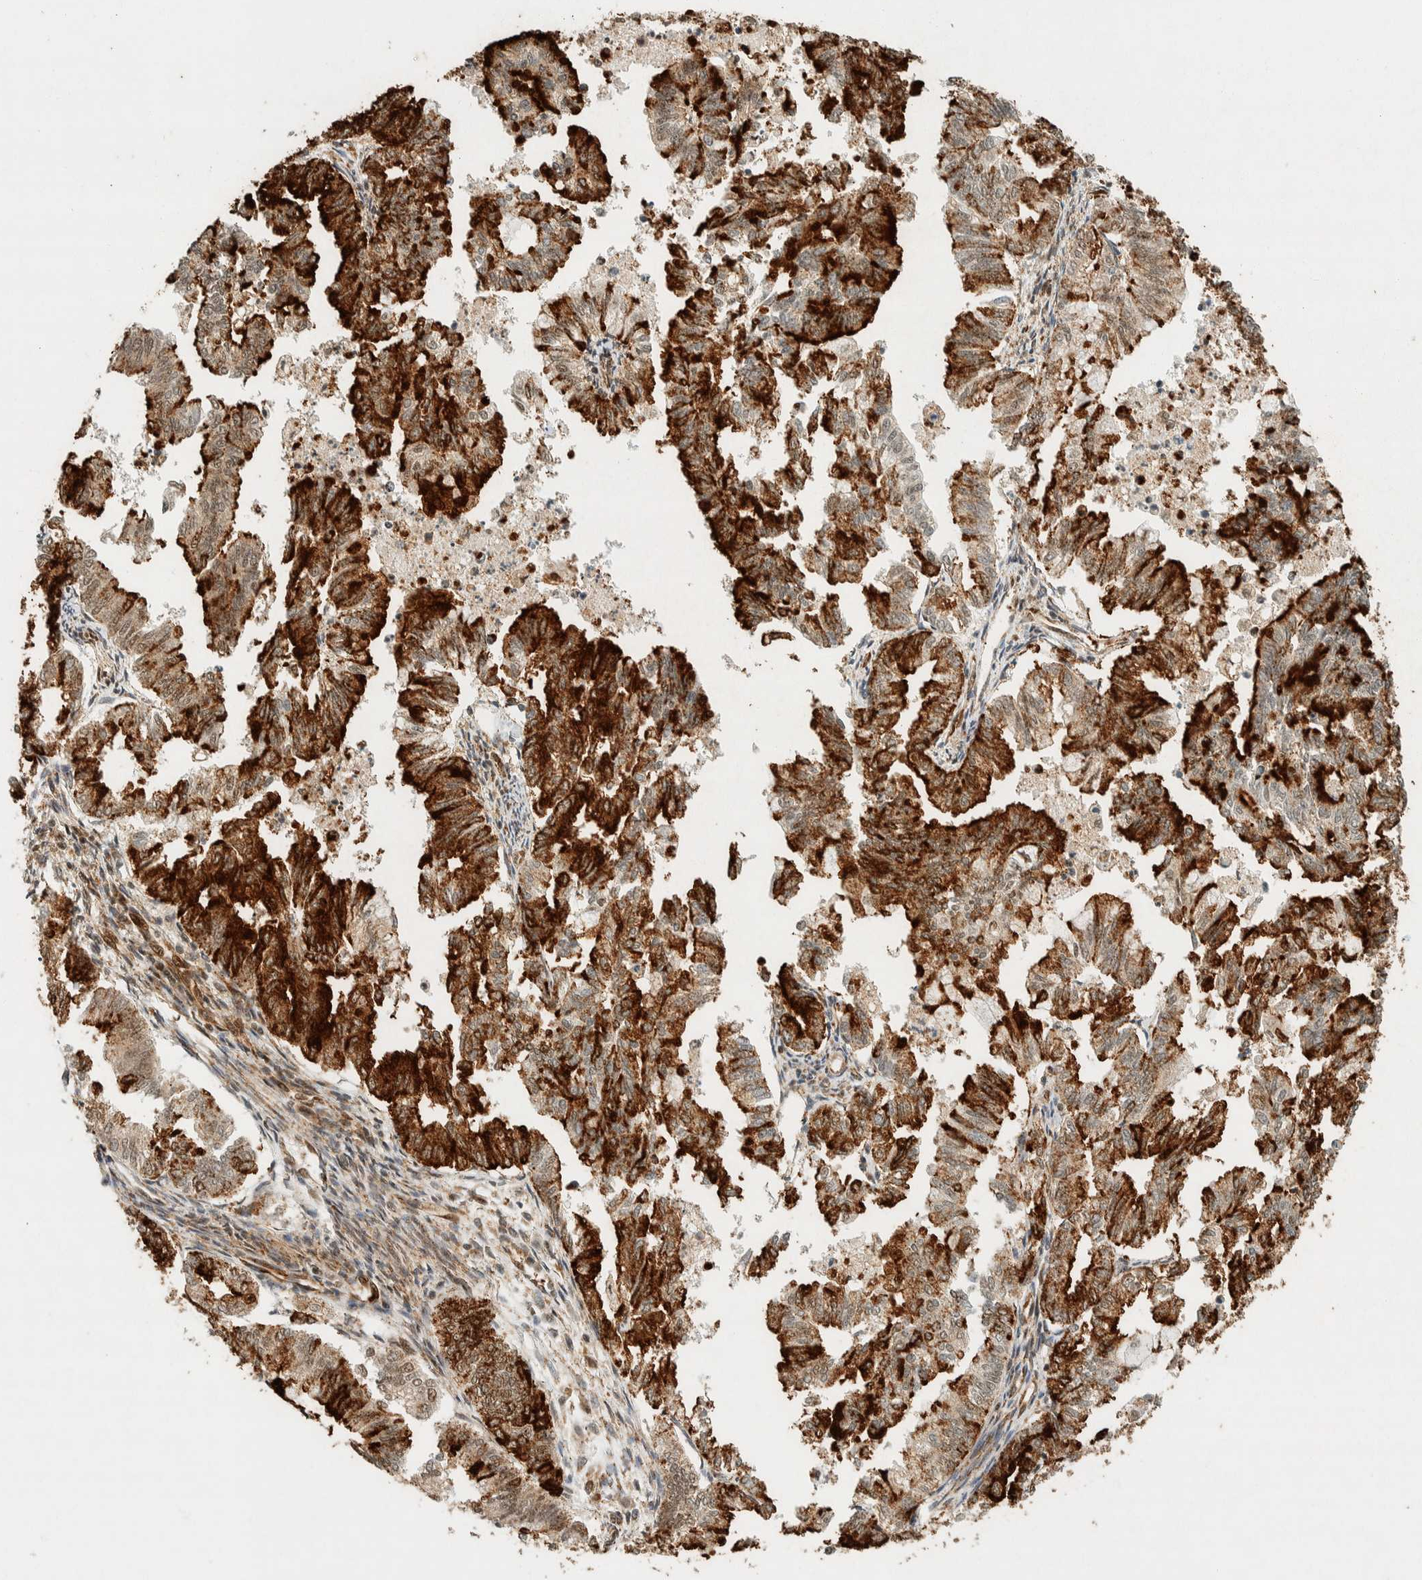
{"staining": {"intensity": "strong", "quantity": ">75%", "location": "cytoplasmic/membranous"}, "tissue": "endometrial cancer", "cell_type": "Tumor cells", "image_type": "cancer", "snomed": [{"axis": "morphology", "description": "Necrosis, NOS"}, {"axis": "morphology", "description": "Adenocarcinoma, NOS"}, {"axis": "topography", "description": "Endometrium"}], "caption": "Tumor cells display high levels of strong cytoplasmic/membranous staining in about >75% of cells in endometrial cancer.", "gene": "SIK1", "patient": {"sex": "female", "age": 79}}